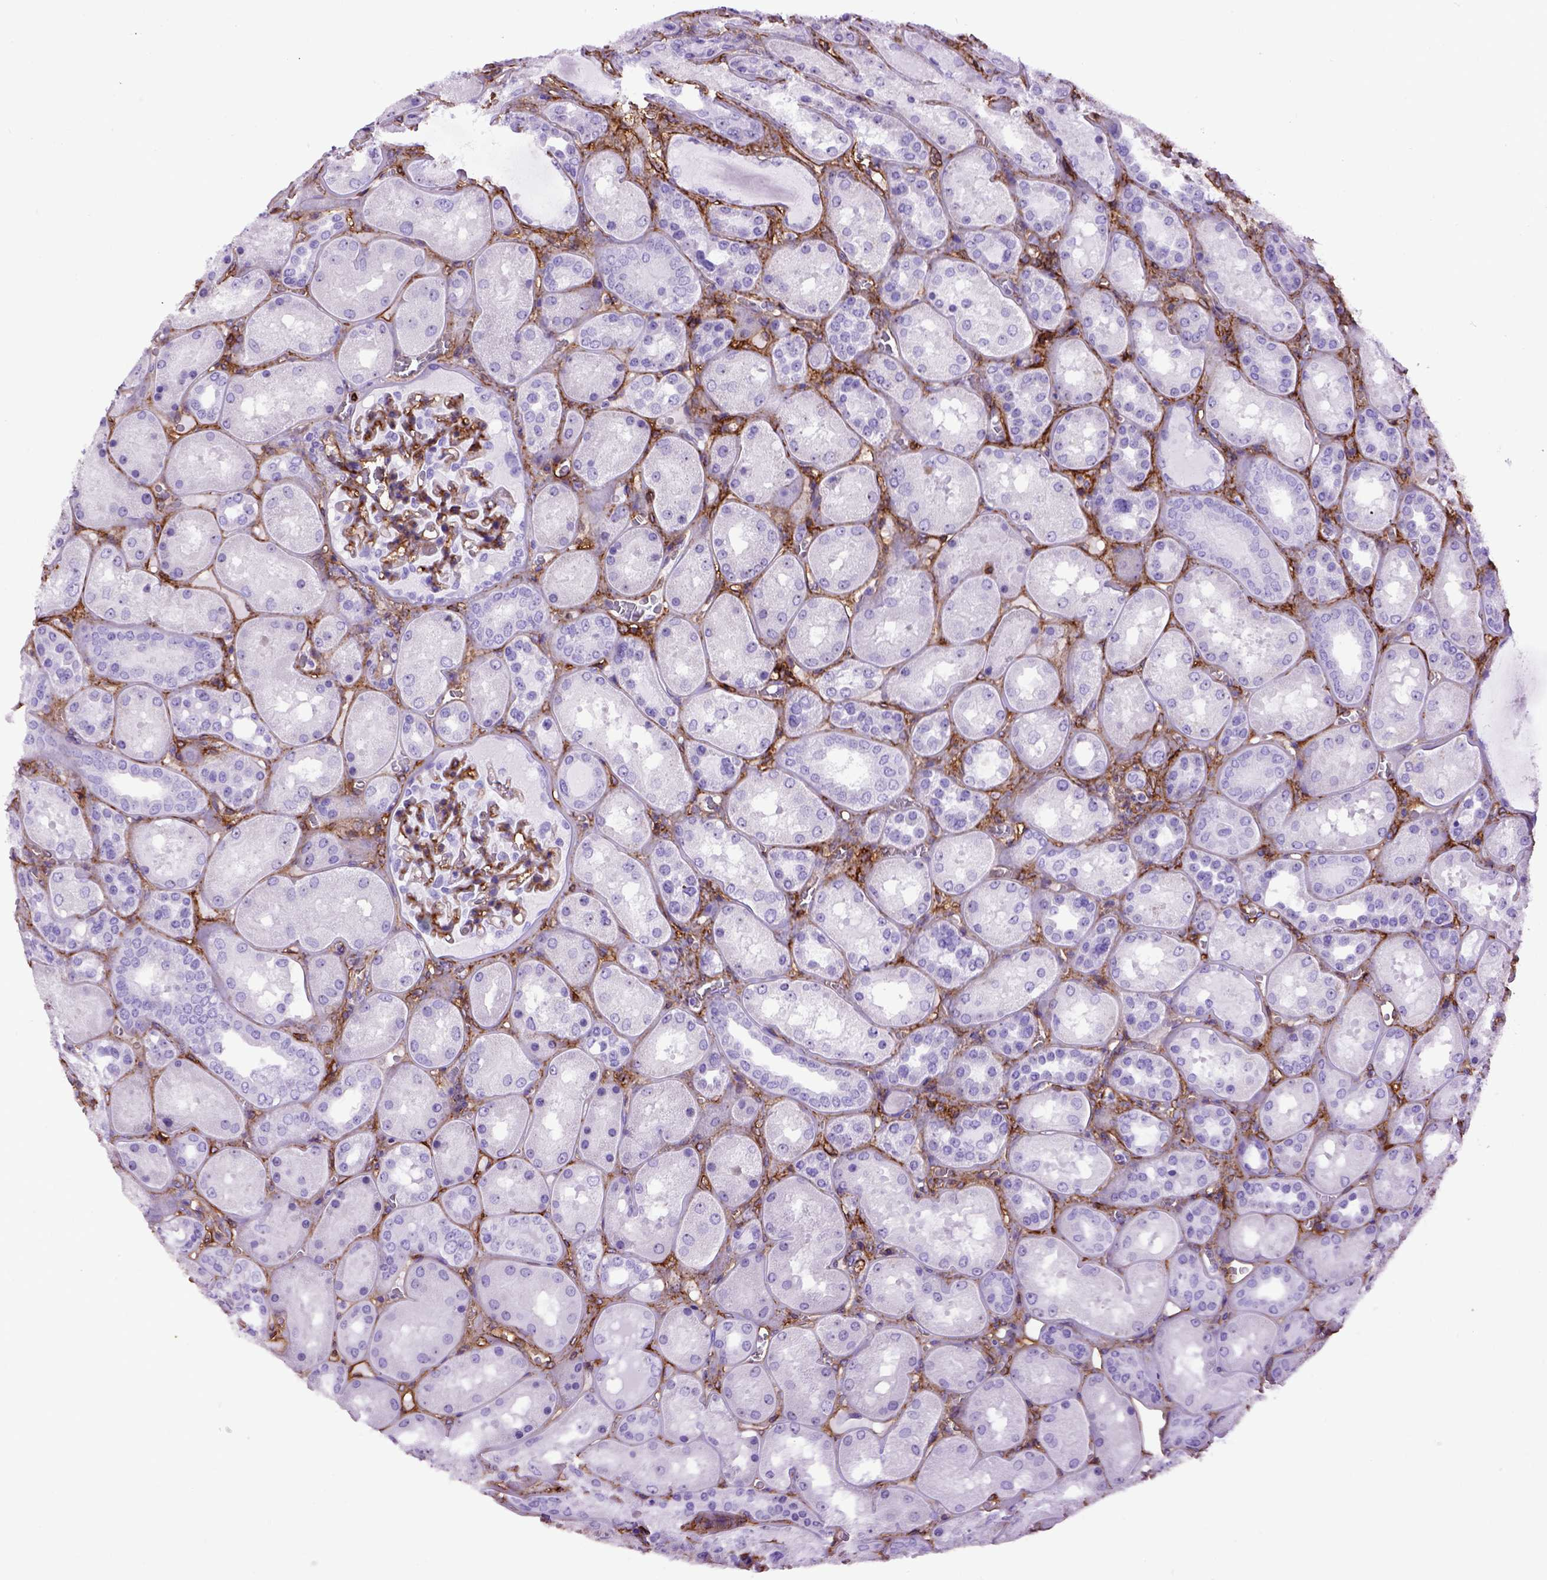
{"staining": {"intensity": "strong", "quantity": "25%-75%", "location": "cytoplasmic/membranous"}, "tissue": "kidney", "cell_type": "Cells in glomeruli", "image_type": "normal", "snomed": [{"axis": "morphology", "description": "Normal tissue, NOS"}, {"axis": "topography", "description": "Kidney"}], "caption": "Kidney stained for a protein (brown) displays strong cytoplasmic/membranous positive staining in about 25%-75% of cells in glomeruli.", "gene": "ENG", "patient": {"sex": "male", "age": 73}}